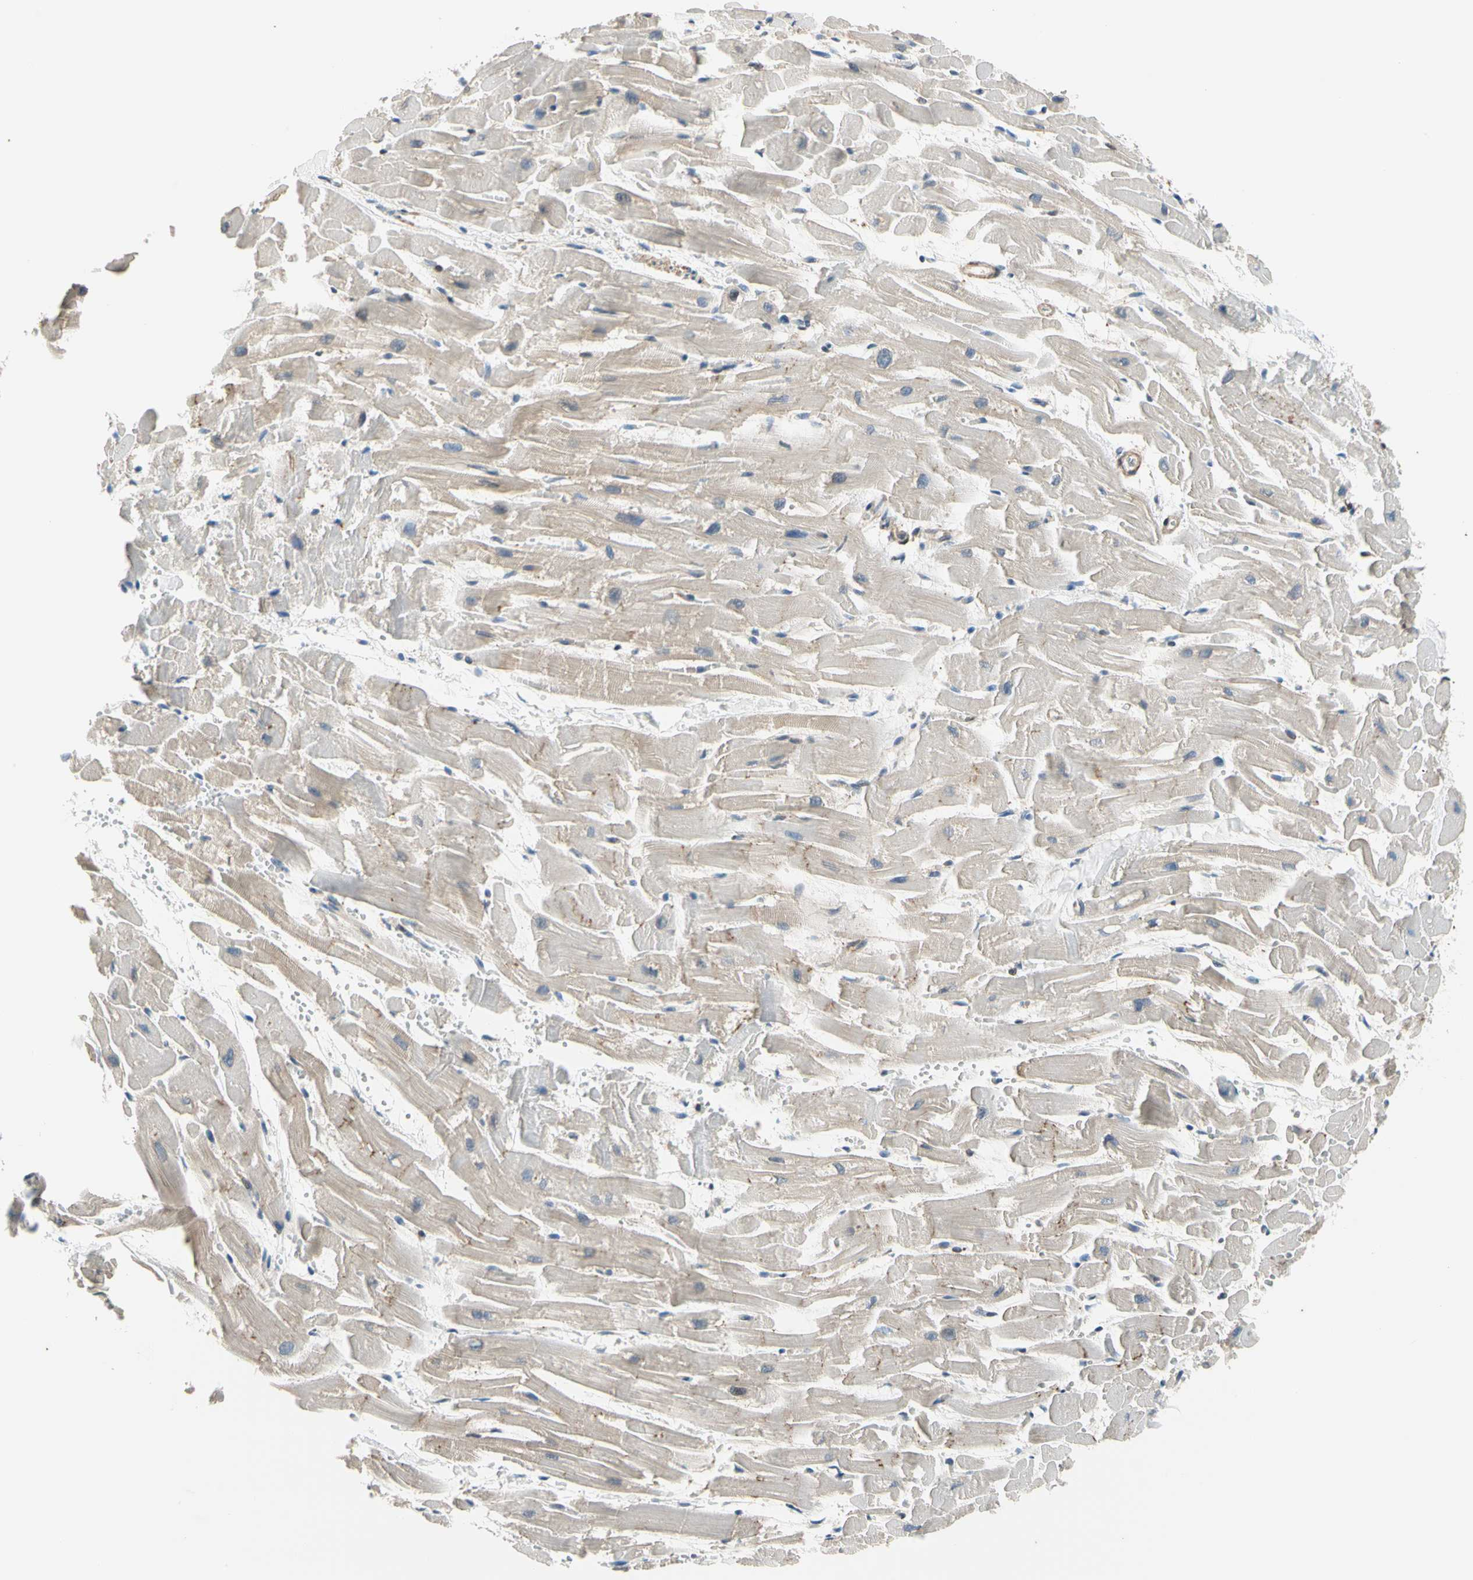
{"staining": {"intensity": "weak", "quantity": "25%-75%", "location": "cytoplasmic/membranous"}, "tissue": "heart muscle", "cell_type": "Cardiomyocytes", "image_type": "normal", "snomed": [{"axis": "morphology", "description": "Normal tissue, NOS"}, {"axis": "topography", "description": "Heart"}], "caption": "Immunohistochemistry histopathology image of normal heart muscle: heart muscle stained using immunohistochemistry (IHC) shows low levels of weak protein expression localized specifically in the cytoplasmic/membranous of cardiomyocytes, appearing as a cytoplasmic/membranous brown color.", "gene": "LIMK2", "patient": {"sex": "female", "age": 19}}